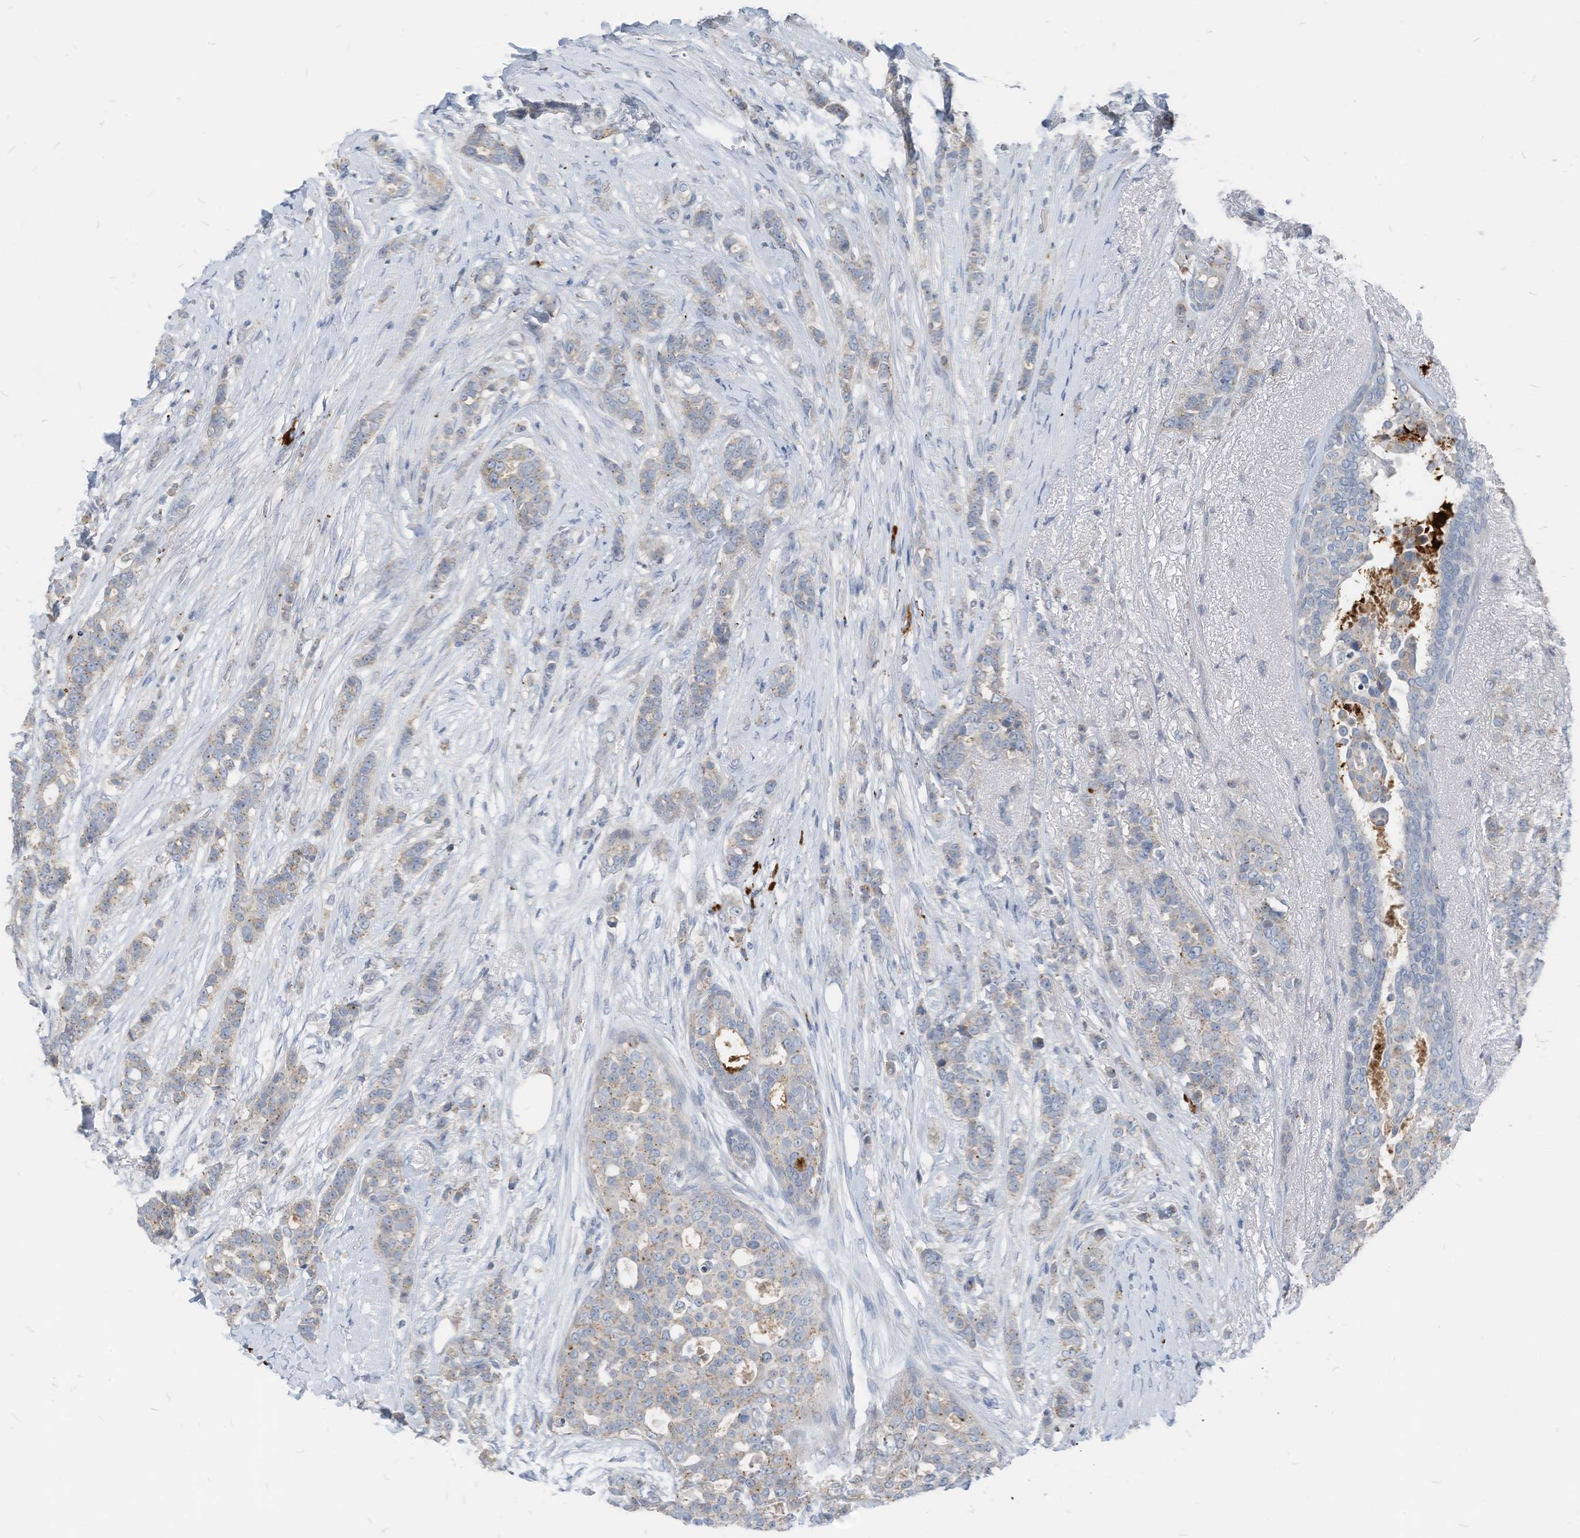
{"staining": {"intensity": "negative", "quantity": "none", "location": "none"}, "tissue": "breast cancer", "cell_type": "Tumor cells", "image_type": "cancer", "snomed": [{"axis": "morphology", "description": "Lobular carcinoma"}, {"axis": "topography", "description": "Breast"}], "caption": "Immunohistochemistry of human breast cancer reveals no expression in tumor cells. (DAB (3,3'-diaminobenzidine) immunohistochemistry (IHC), high magnification).", "gene": "CHMP2B", "patient": {"sex": "female", "age": 51}}